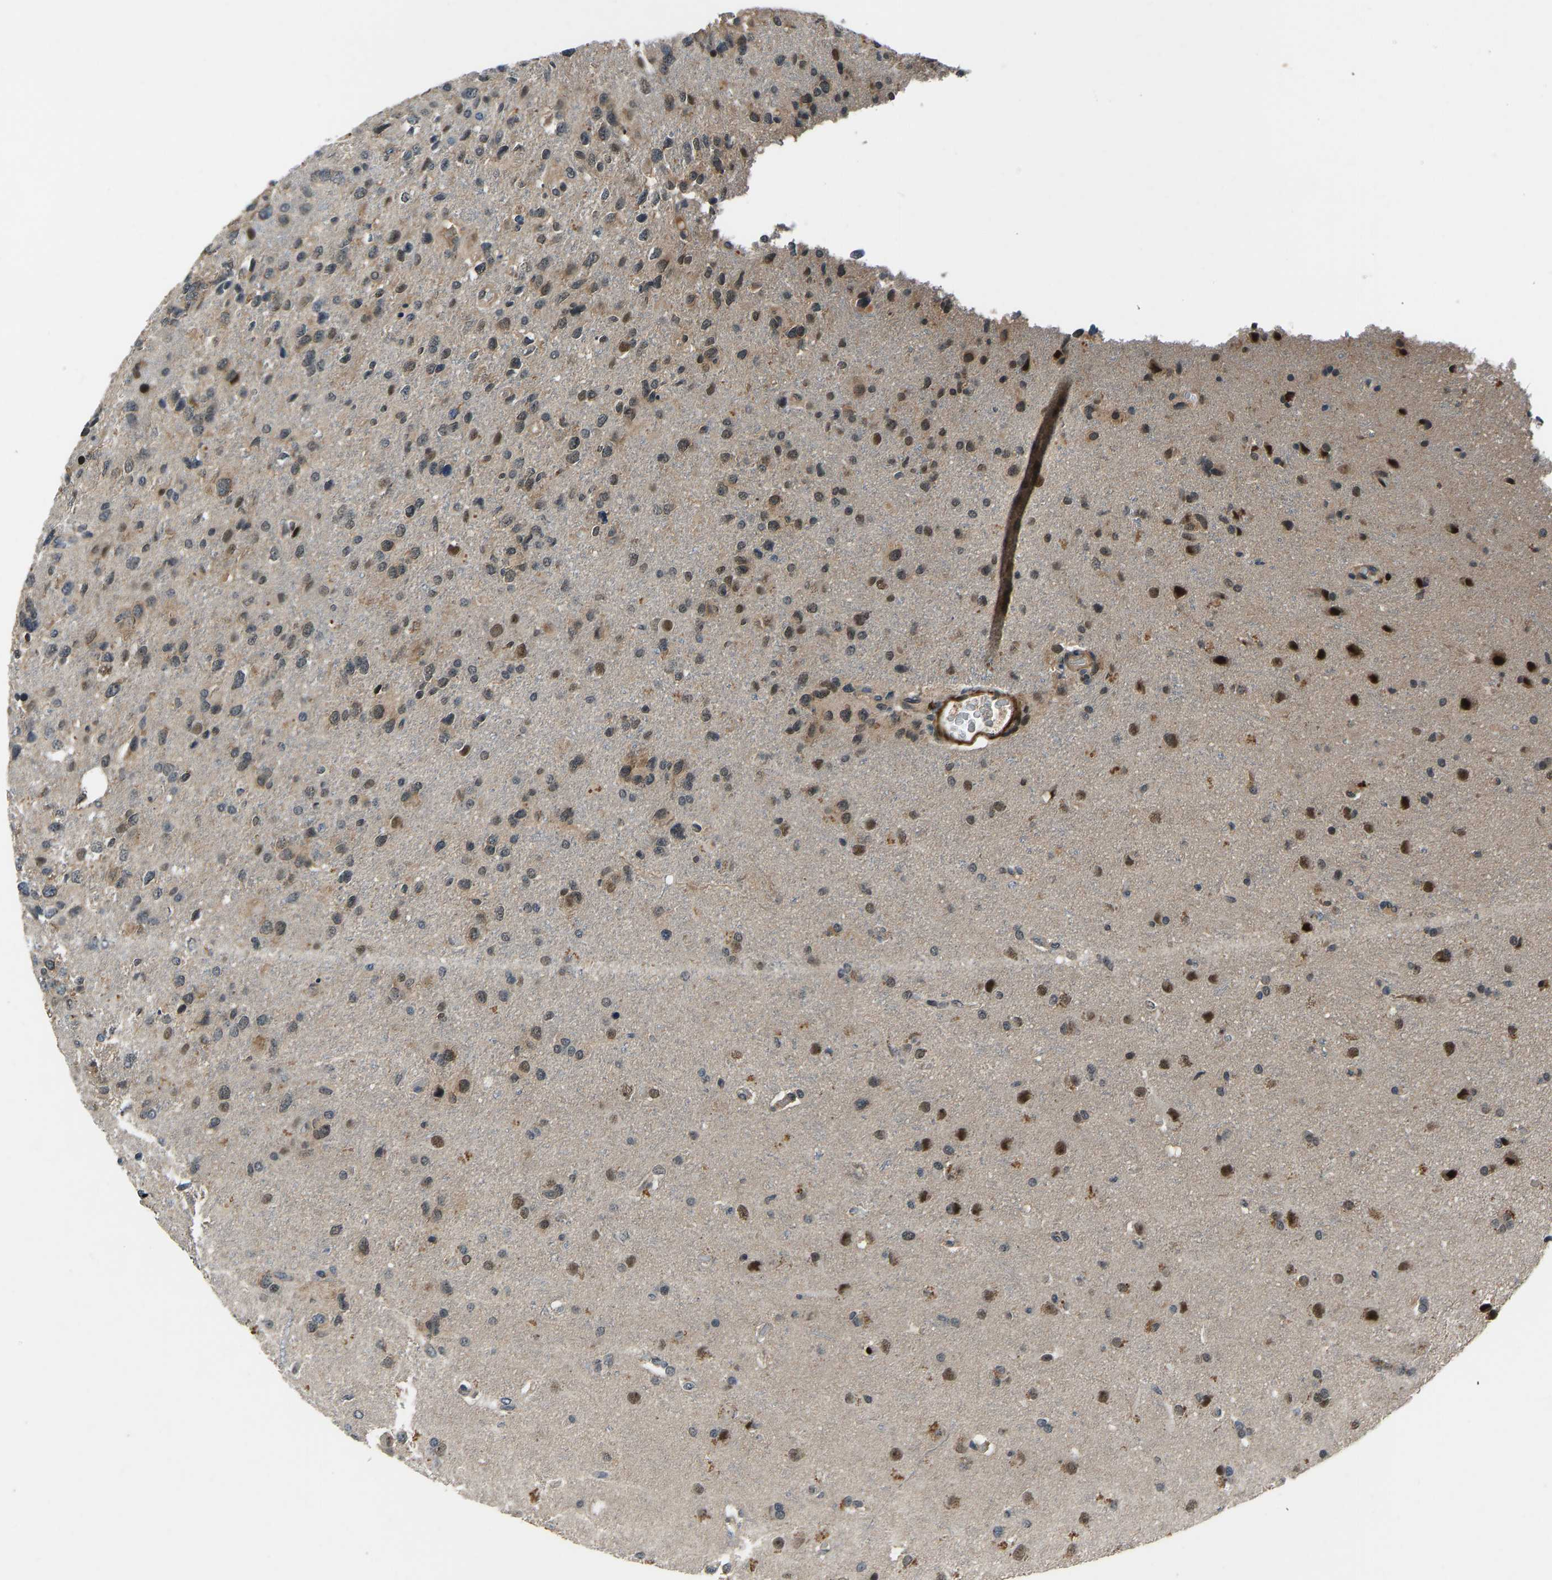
{"staining": {"intensity": "strong", "quantity": "25%-75%", "location": "nuclear"}, "tissue": "glioma", "cell_type": "Tumor cells", "image_type": "cancer", "snomed": [{"axis": "morphology", "description": "Glioma, malignant, High grade"}, {"axis": "topography", "description": "Brain"}], "caption": "Glioma stained with a protein marker reveals strong staining in tumor cells.", "gene": "RLIM", "patient": {"sex": "female", "age": 58}}